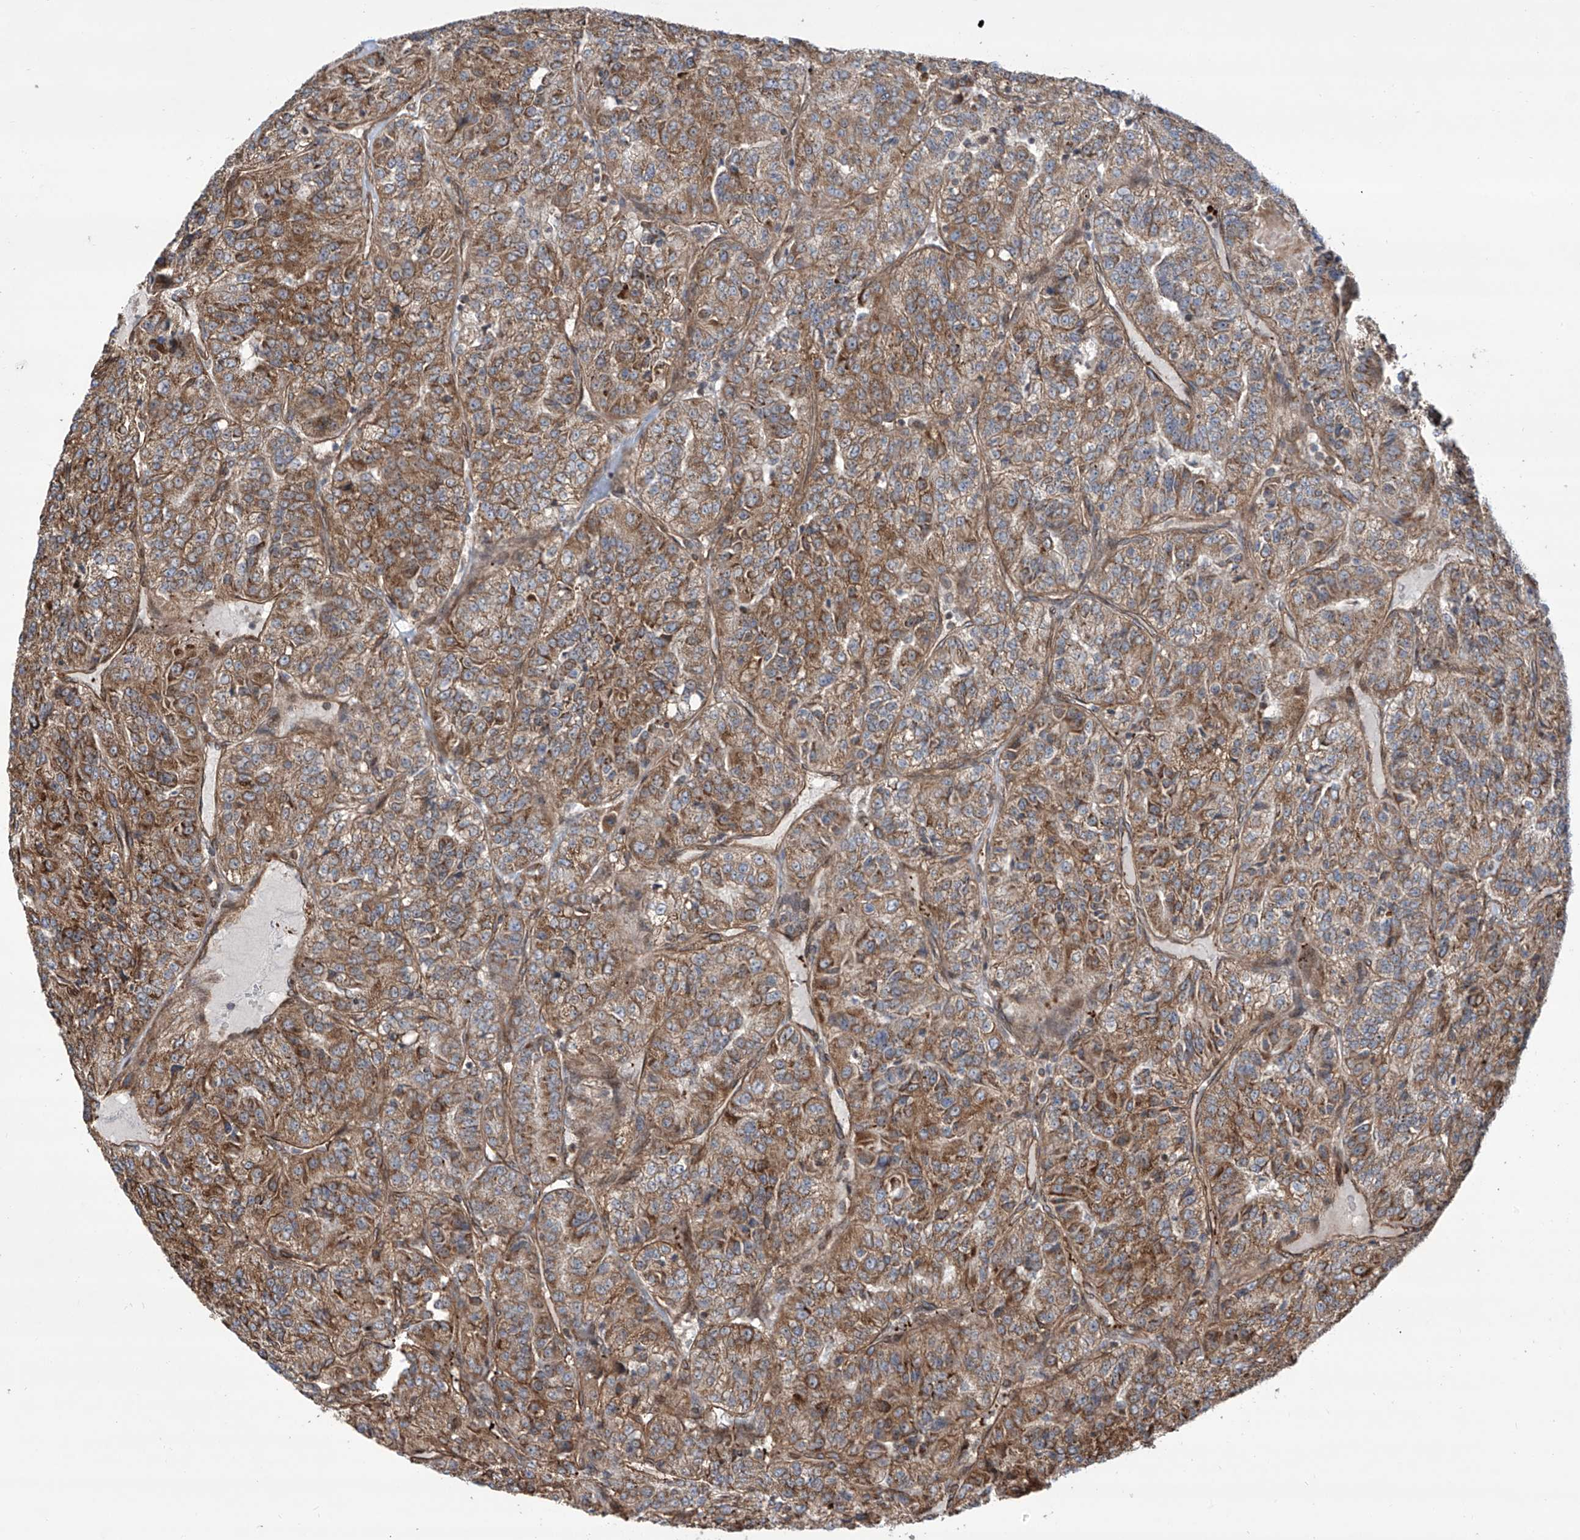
{"staining": {"intensity": "moderate", "quantity": ">75%", "location": "cytoplasmic/membranous"}, "tissue": "renal cancer", "cell_type": "Tumor cells", "image_type": "cancer", "snomed": [{"axis": "morphology", "description": "Adenocarcinoma, NOS"}, {"axis": "topography", "description": "Kidney"}], "caption": "Moderate cytoplasmic/membranous protein positivity is present in about >75% of tumor cells in renal cancer (adenocarcinoma).", "gene": "APAF1", "patient": {"sex": "female", "age": 63}}